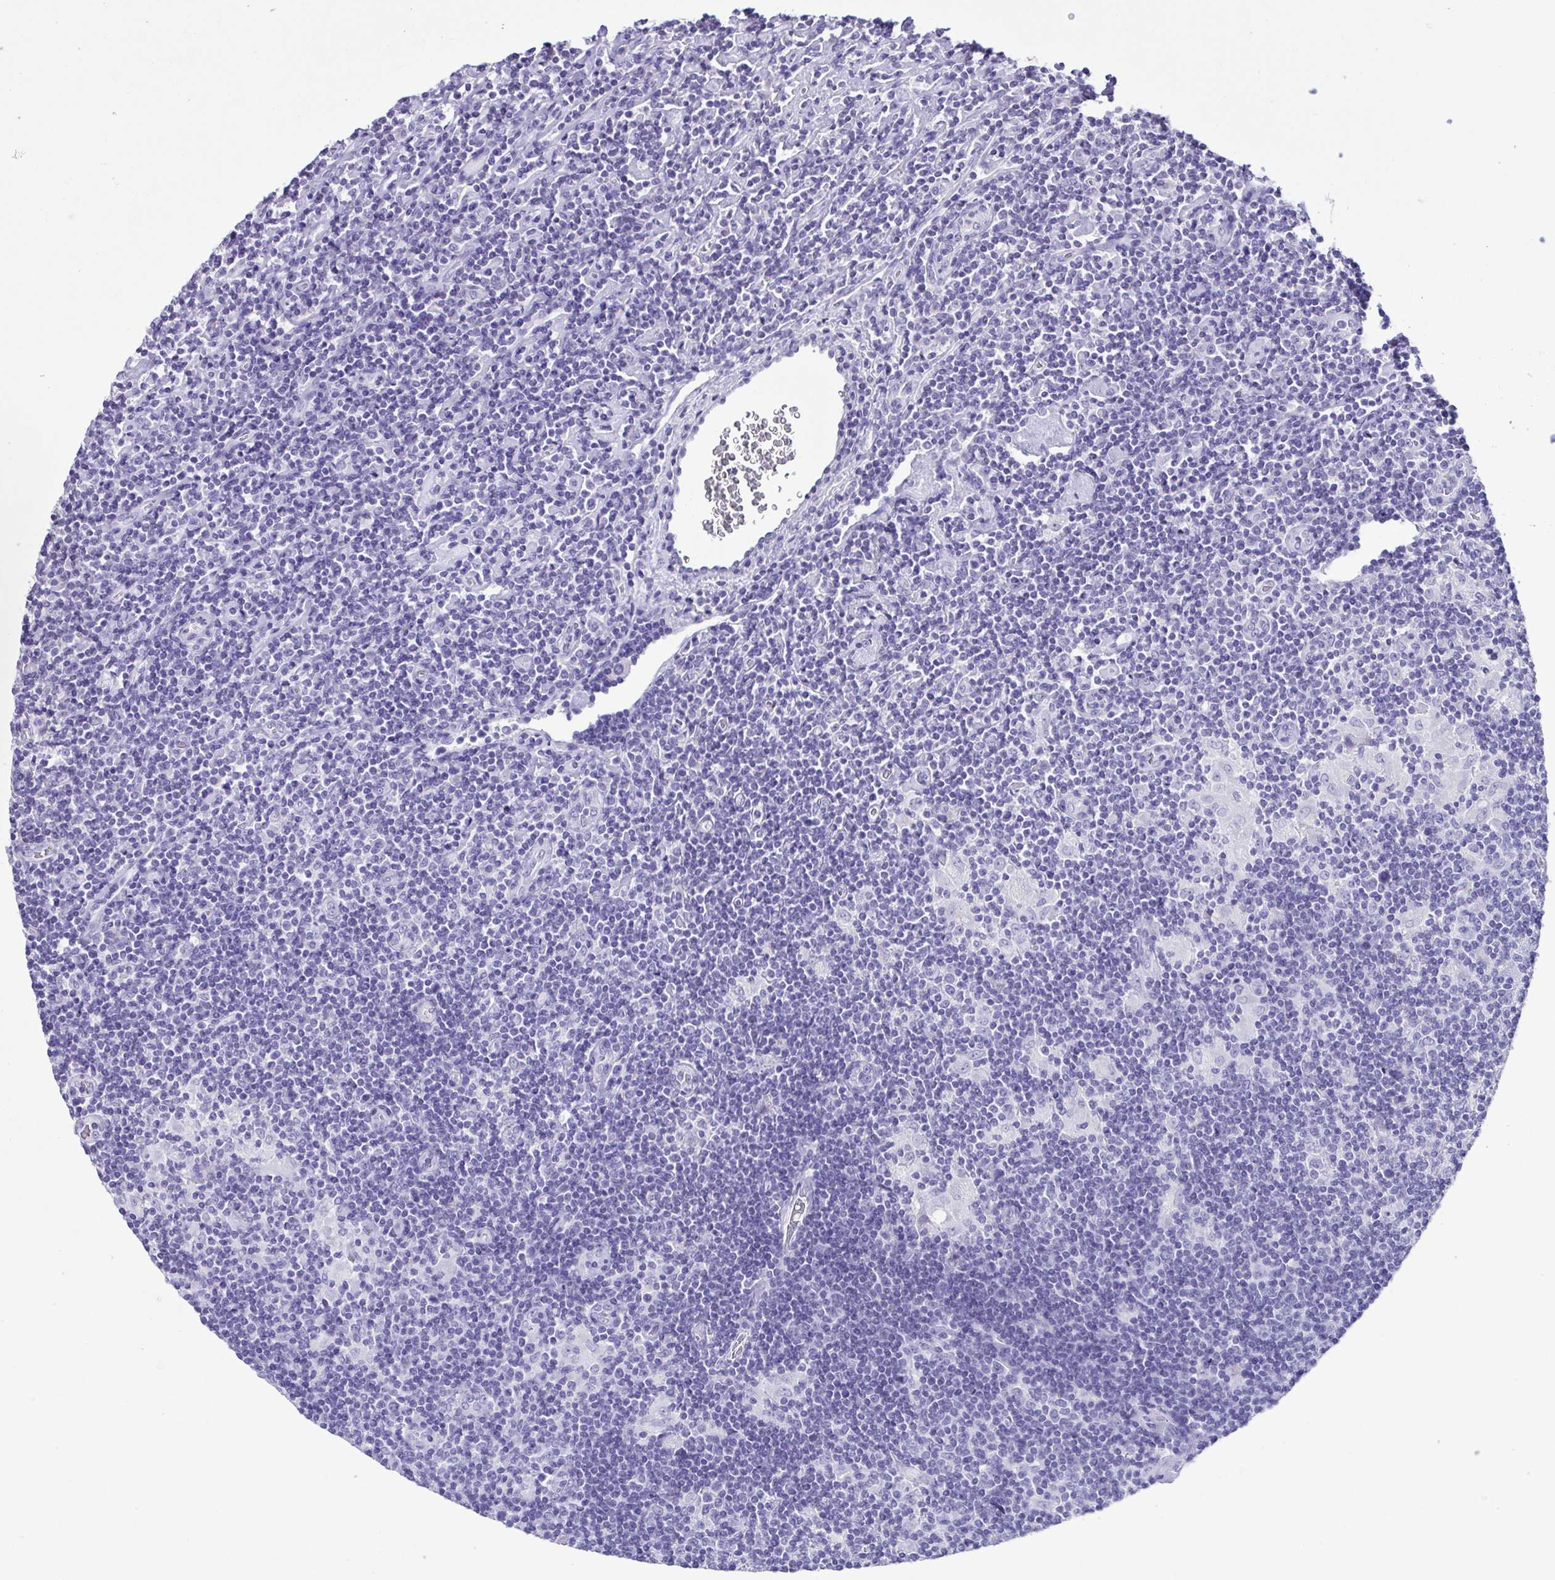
{"staining": {"intensity": "negative", "quantity": "none", "location": "none"}, "tissue": "lymphoma", "cell_type": "Tumor cells", "image_type": "cancer", "snomed": [{"axis": "morphology", "description": "Hodgkin's disease, NOS"}, {"axis": "topography", "description": "Lymph node"}], "caption": "Lymphoma was stained to show a protein in brown. There is no significant positivity in tumor cells. (Brightfield microscopy of DAB immunohistochemistry at high magnification).", "gene": "CBY2", "patient": {"sex": "male", "age": 40}}